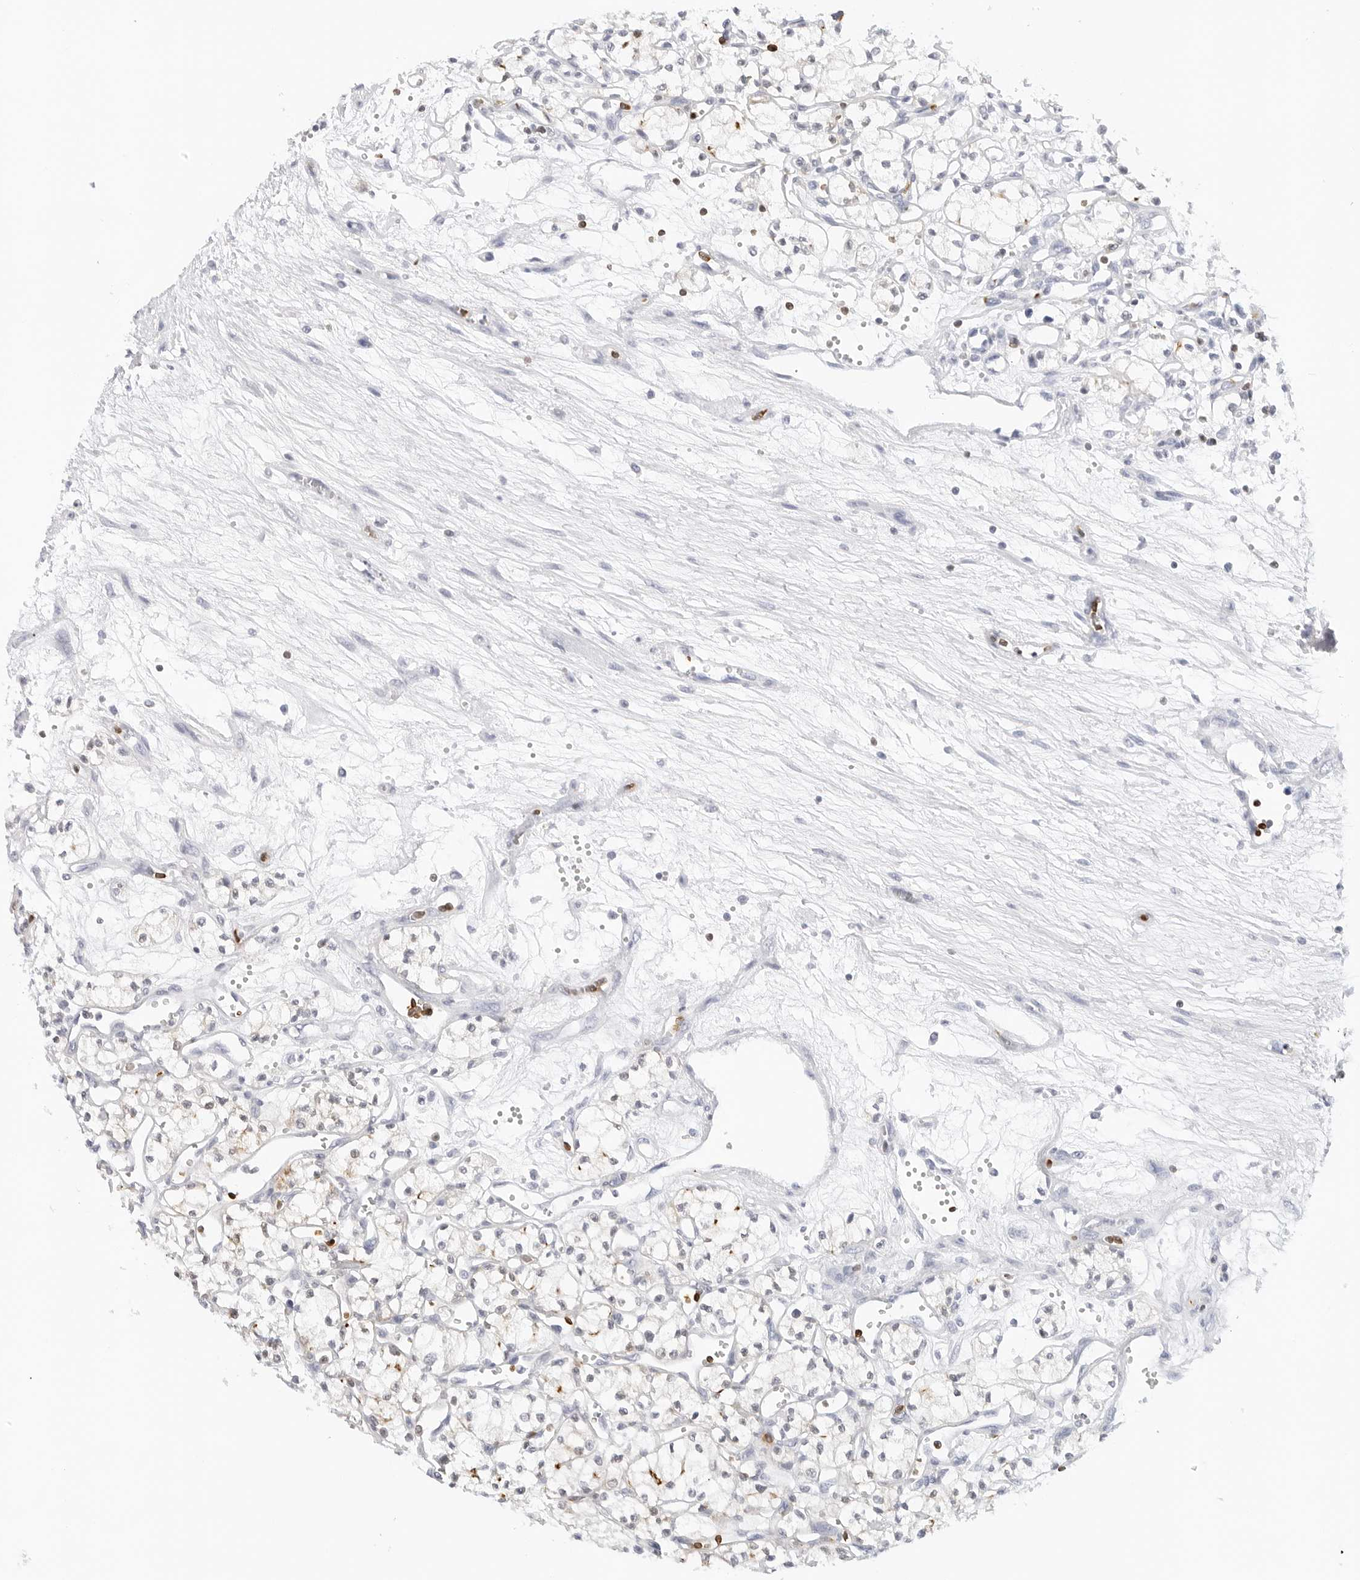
{"staining": {"intensity": "negative", "quantity": "none", "location": "none"}, "tissue": "renal cancer", "cell_type": "Tumor cells", "image_type": "cancer", "snomed": [{"axis": "morphology", "description": "Adenocarcinoma, NOS"}, {"axis": "topography", "description": "Kidney"}], "caption": "DAB (3,3'-diaminobenzidine) immunohistochemical staining of human renal adenocarcinoma displays no significant staining in tumor cells.", "gene": "SLC9A3R1", "patient": {"sex": "male", "age": 59}}